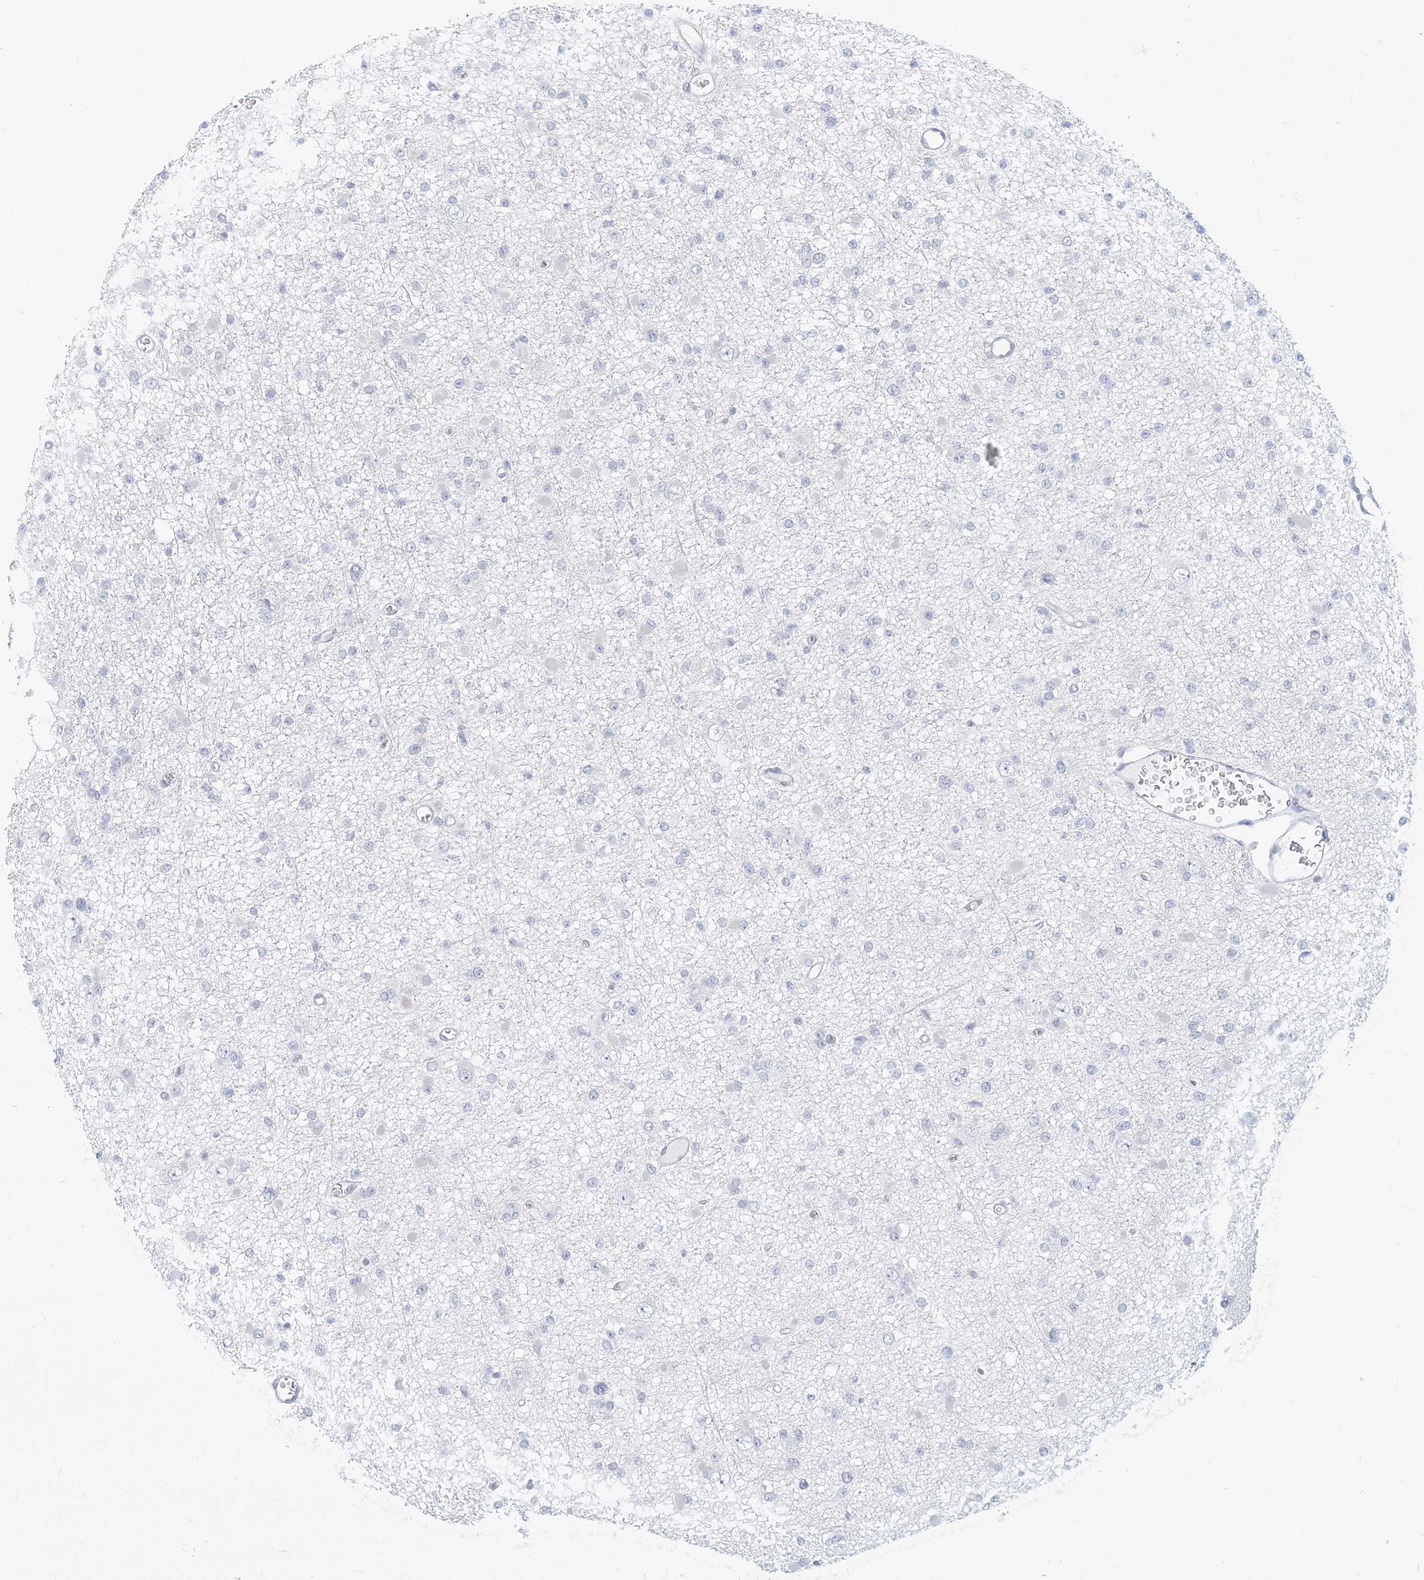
{"staining": {"intensity": "negative", "quantity": "none", "location": "none"}, "tissue": "glioma", "cell_type": "Tumor cells", "image_type": "cancer", "snomed": [{"axis": "morphology", "description": "Glioma, malignant, Low grade"}, {"axis": "topography", "description": "Brain"}], "caption": "This is an IHC photomicrograph of glioma. There is no staining in tumor cells.", "gene": "GMPPA", "patient": {"sex": "female", "age": 22}}